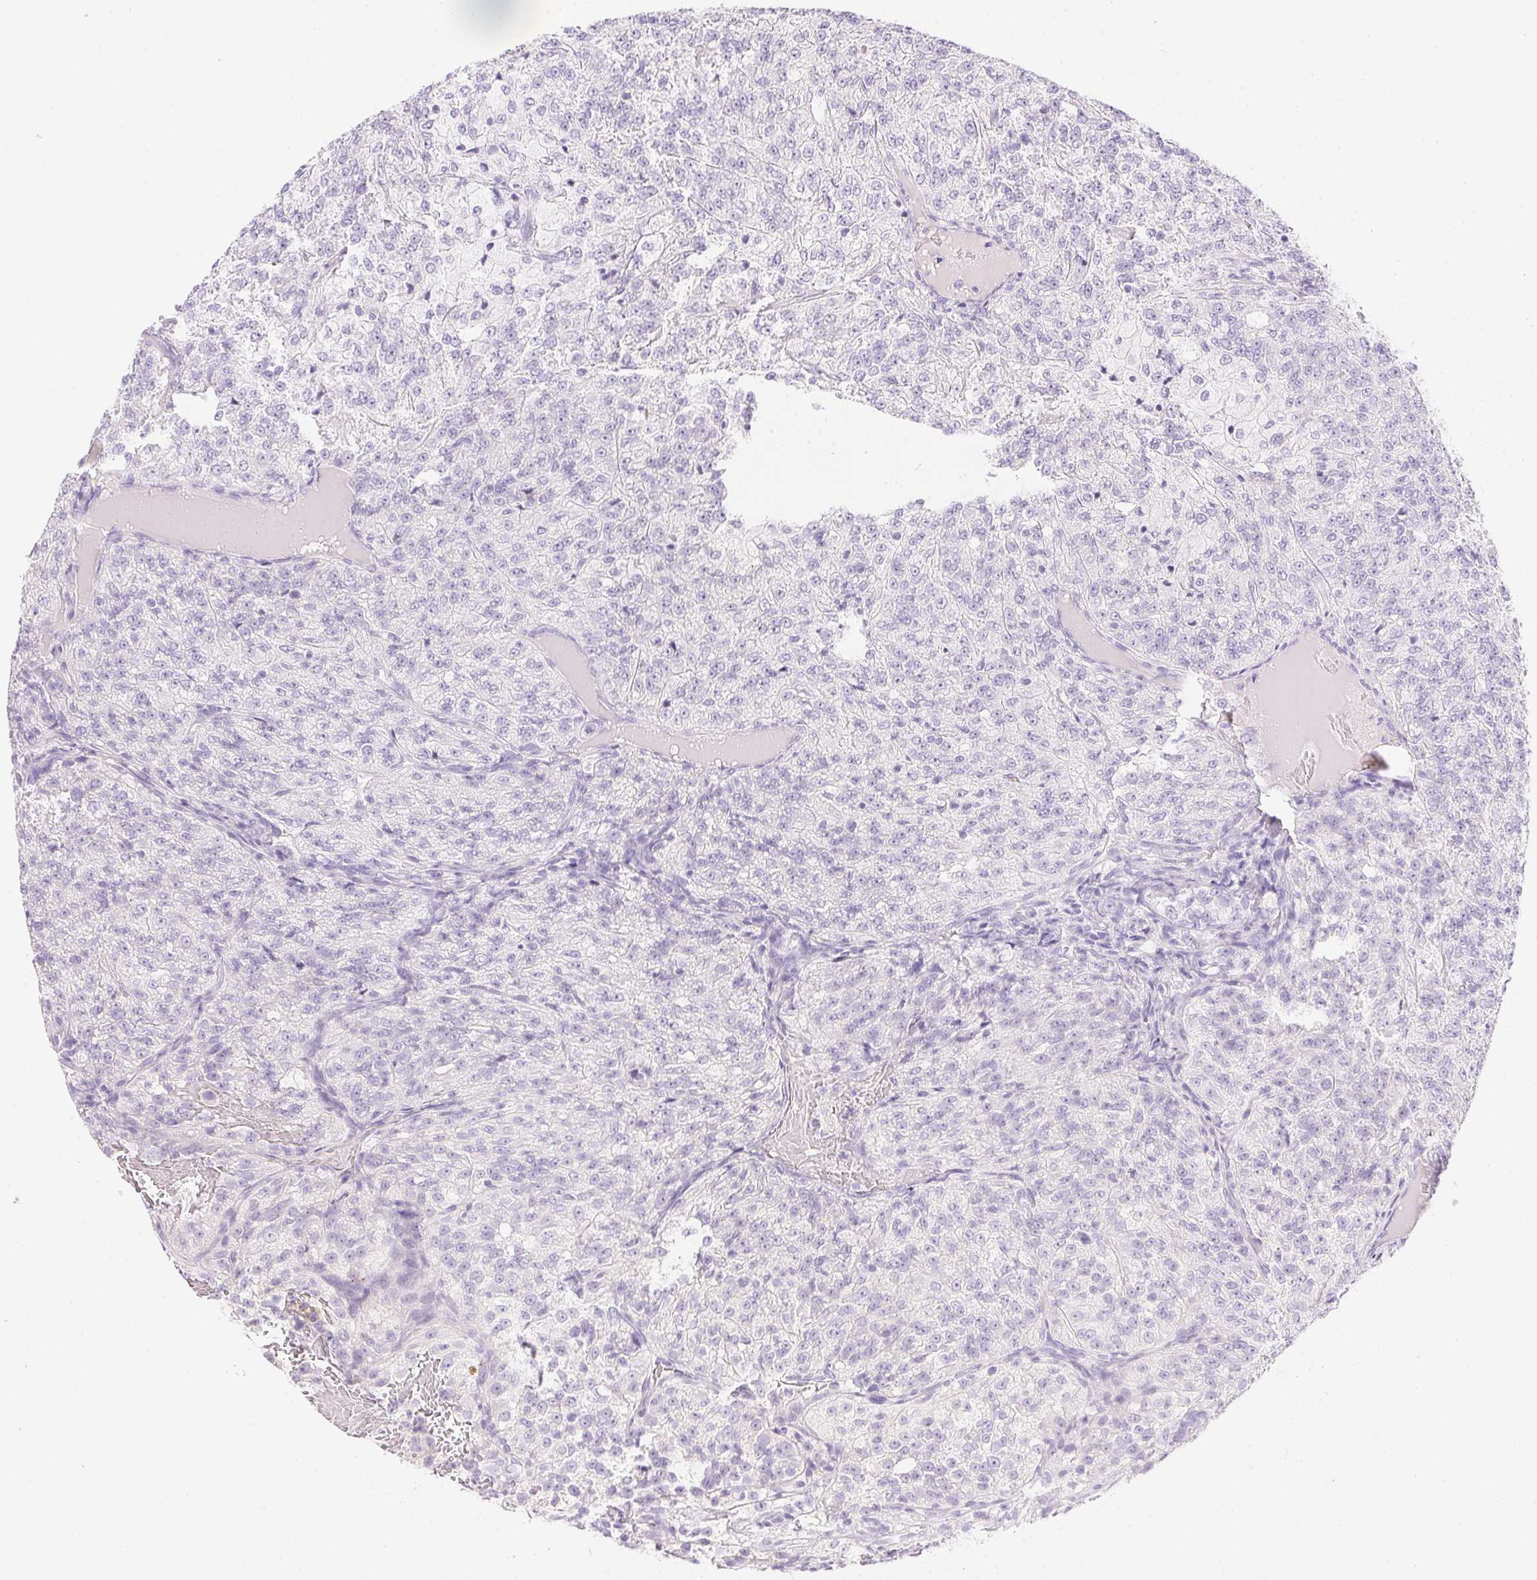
{"staining": {"intensity": "negative", "quantity": "none", "location": "none"}, "tissue": "renal cancer", "cell_type": "Tumor cells", "image_type": "cancer", "snomed": [{"axis": "morphology", "description": "Adenocarcinoma, NOS"}, {"axis": "topography", "description": "Kidney"}], "caption": "Adenocarcinoma (renal) stained for a protein using immunohistochemistry (IHC) reveals no positivity tumor cells.", "gene": "CTRL", "patient": {"sex": "female", "age": 63}}